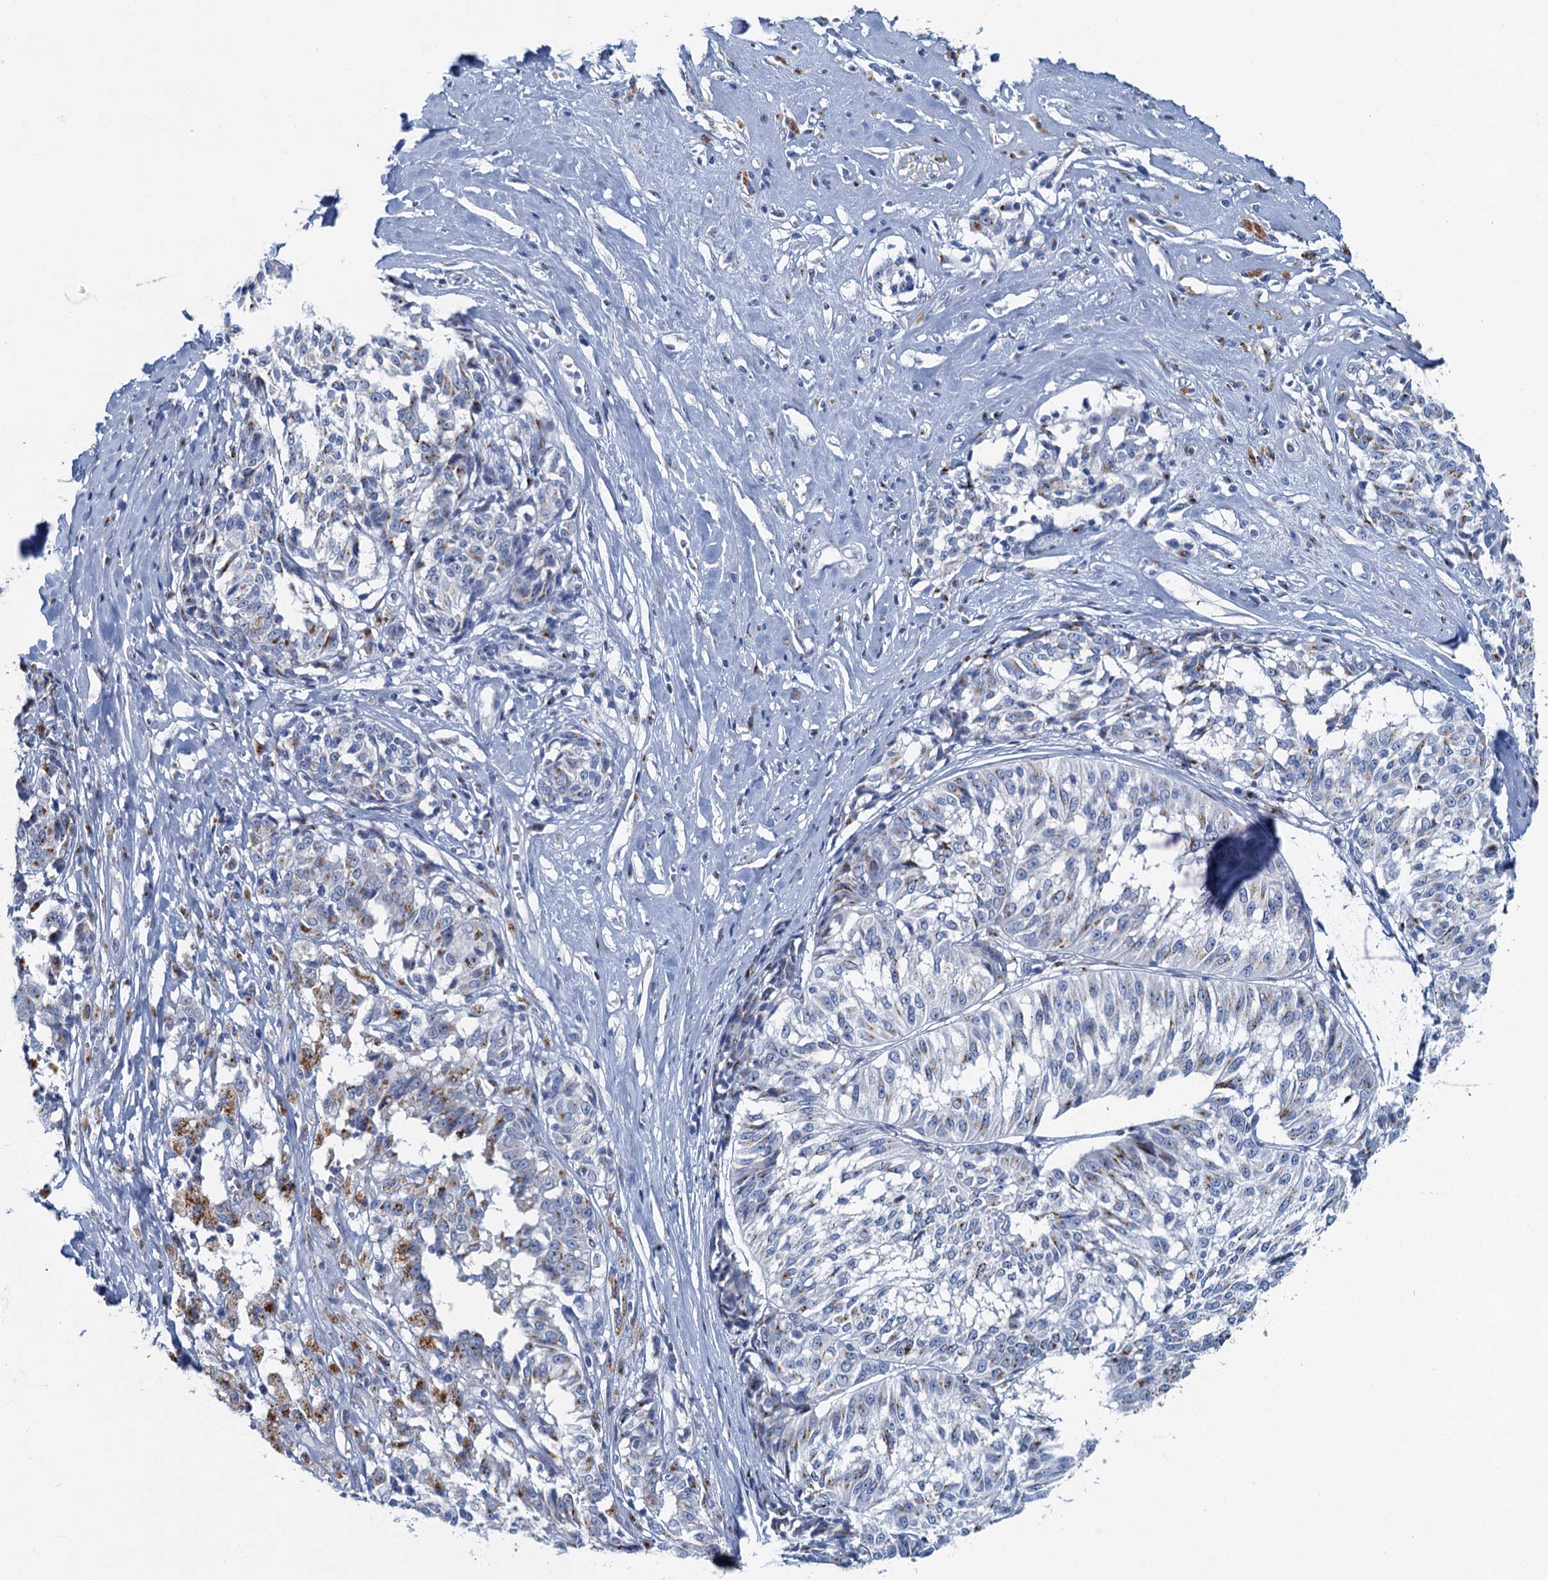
{"staining": {"intensity": "negative", "quantity": "none", "location": "none"}, "tissue": "melanoma", "cell_type": "Tumor cells", "image_type": "cancer", "snomed": [{"axis": "morphology", "description": "Malignant melanoma, NOS"}, {"axis": "topography", "description": "Skin"}], "caption": "Human malignant melanoma stained for a protein using IHC displays no staining in tumor cells.", "gene": "LYPD3", "patient": {"sex": "female", "age": 72}}